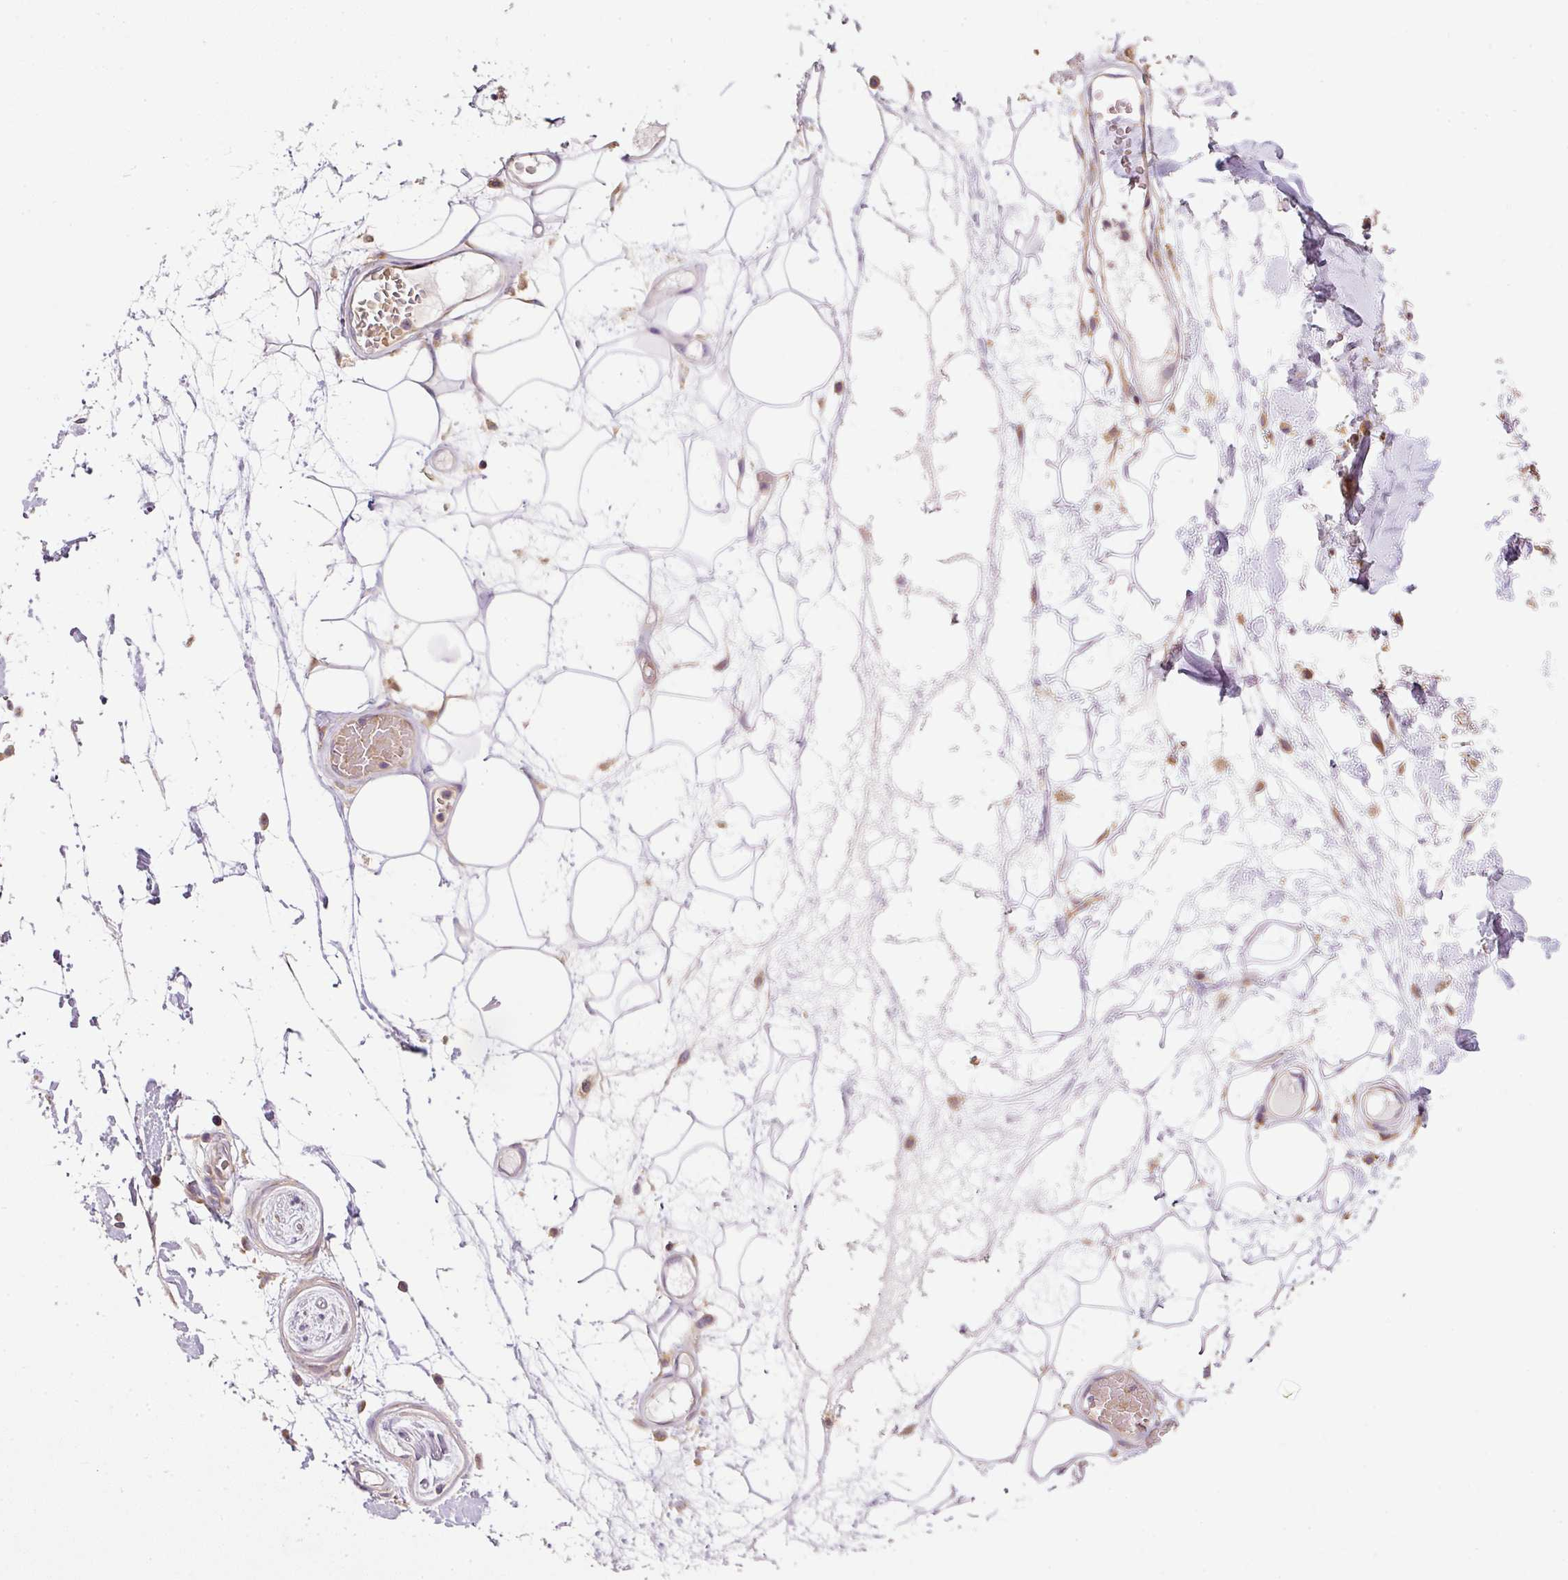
{"staining": {"intensity": "weak", "quantity": "<25%", "location": "cytoplasmic/membranous"}, "tissue": "adipose tissue", "cell_type": "Adipocytes", "image_type": "normal", "snomed": [{"axis": "morphology", "description": "Normal tissue, NOS"}, {"axis": "topography", "description": "Vulva"}, {"axis": "topography", "description": "Peripheral nerve tissue"}], "caption": "Immunohistochemistry of normal human adipose tissue displays no expression in adipocytes. Brightfield microscopy of immunohistochemistry stained with DAB (3,3'-diaminobenzidine) (brown) and hematoxylin (blue), captured at high magnification.", "gene": "TBC1D2B", "patient": {"sex": "female", "age": 68}}